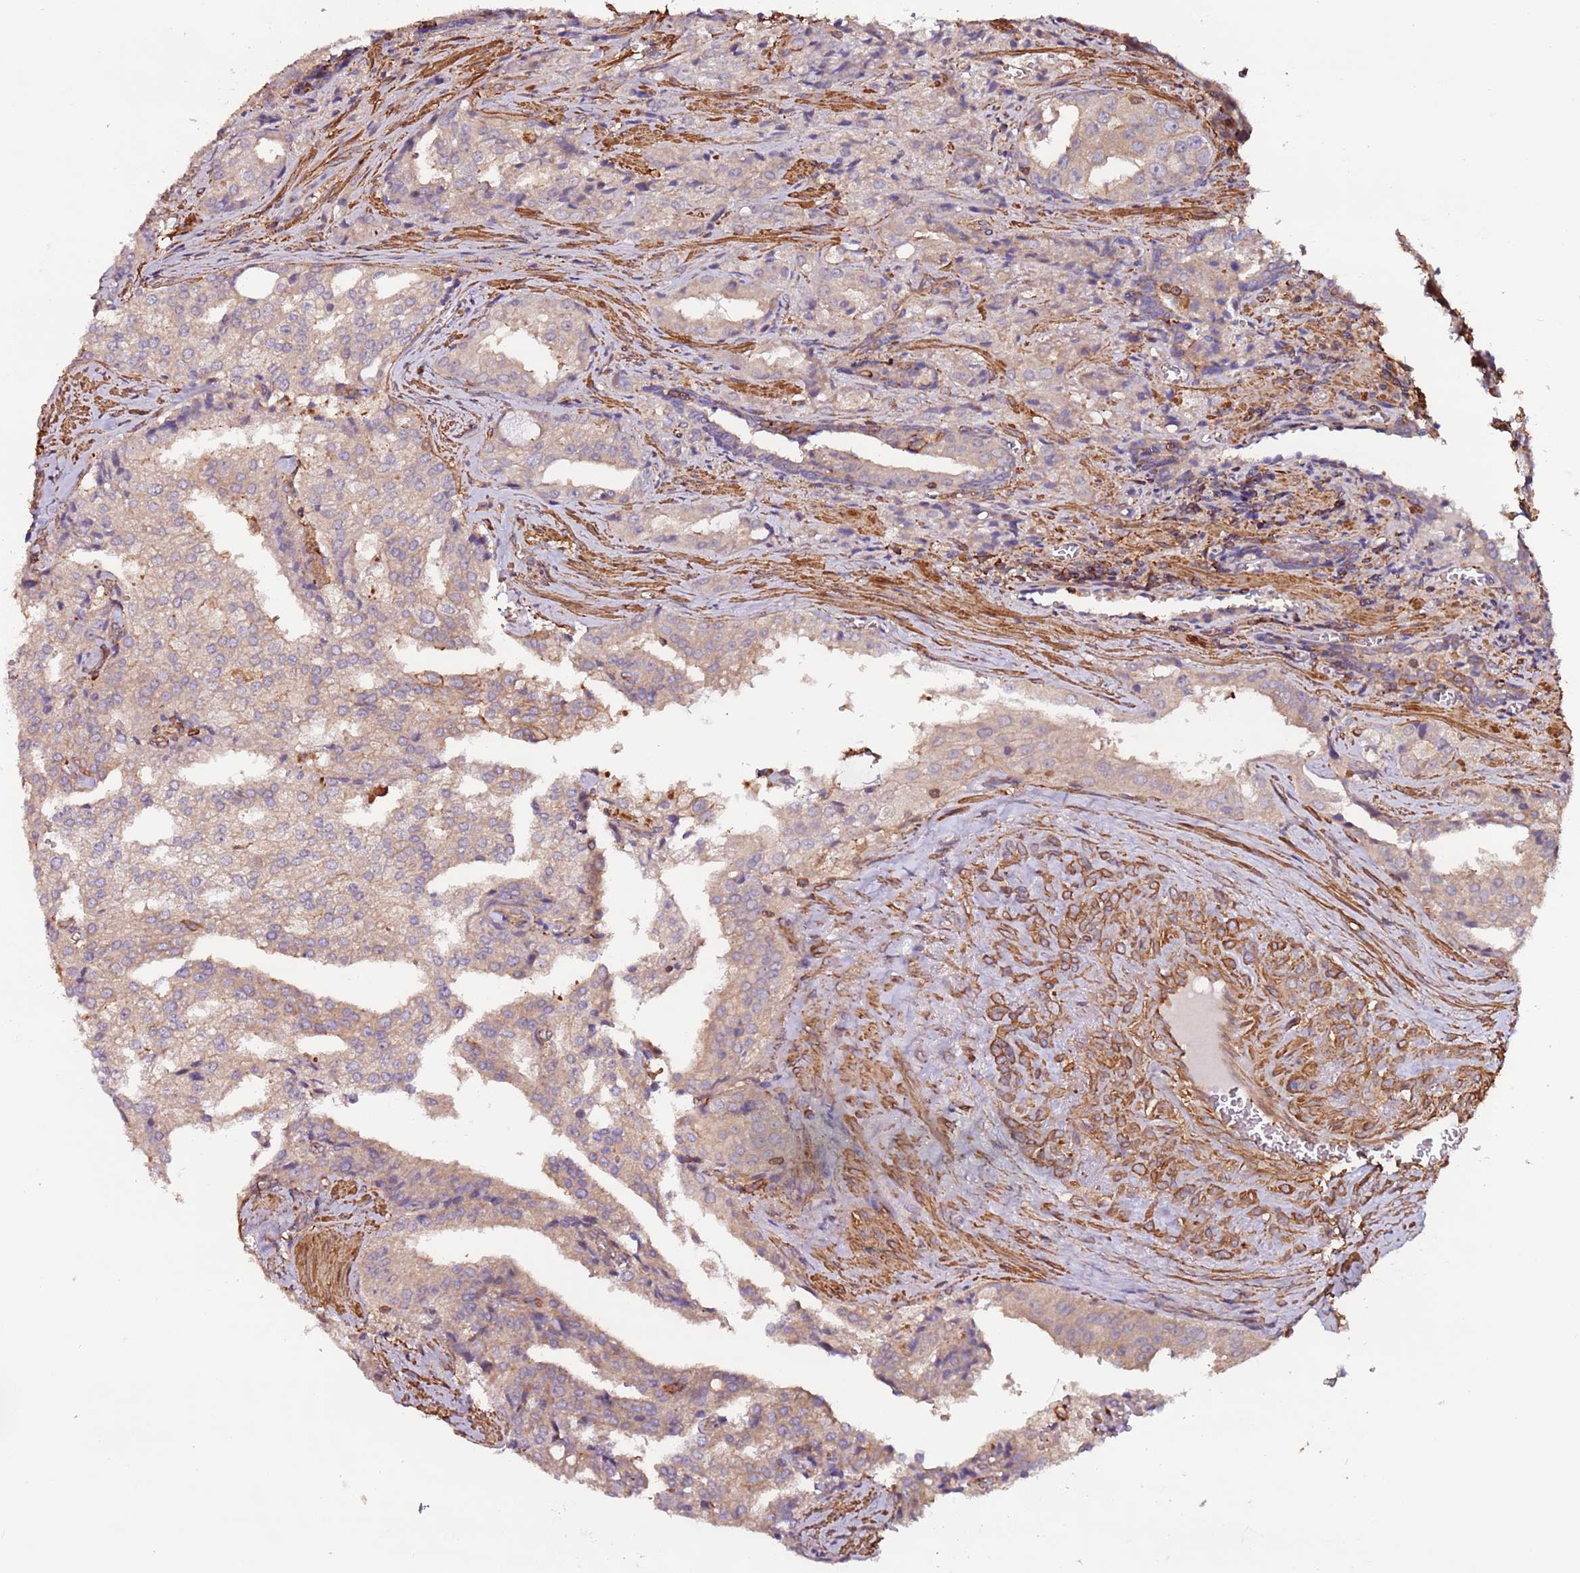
{"staining": {"intensity": "weak", "quantity": "<25%", "location": "cytoplasmic/membranous"}, "tissue": "prostate cancer", "cell_type": "Tumor cells", "image_type": "cancer", "snomed": [{"axis": "morphology", "description": "Adenocarcinoma, High grade"}, {"axis": "topography", "description": "Prostate"}], "caption": "The immunohistochemistry (IHC) image has no significant expression in tumor cells of prostate cancer tissue. The staining is performed using DAB brown chromogen with nuclei counter-stained in using hematoxylin.", "gene": "CYP2U1", "patient": {"sex": "male", "age": 68}}